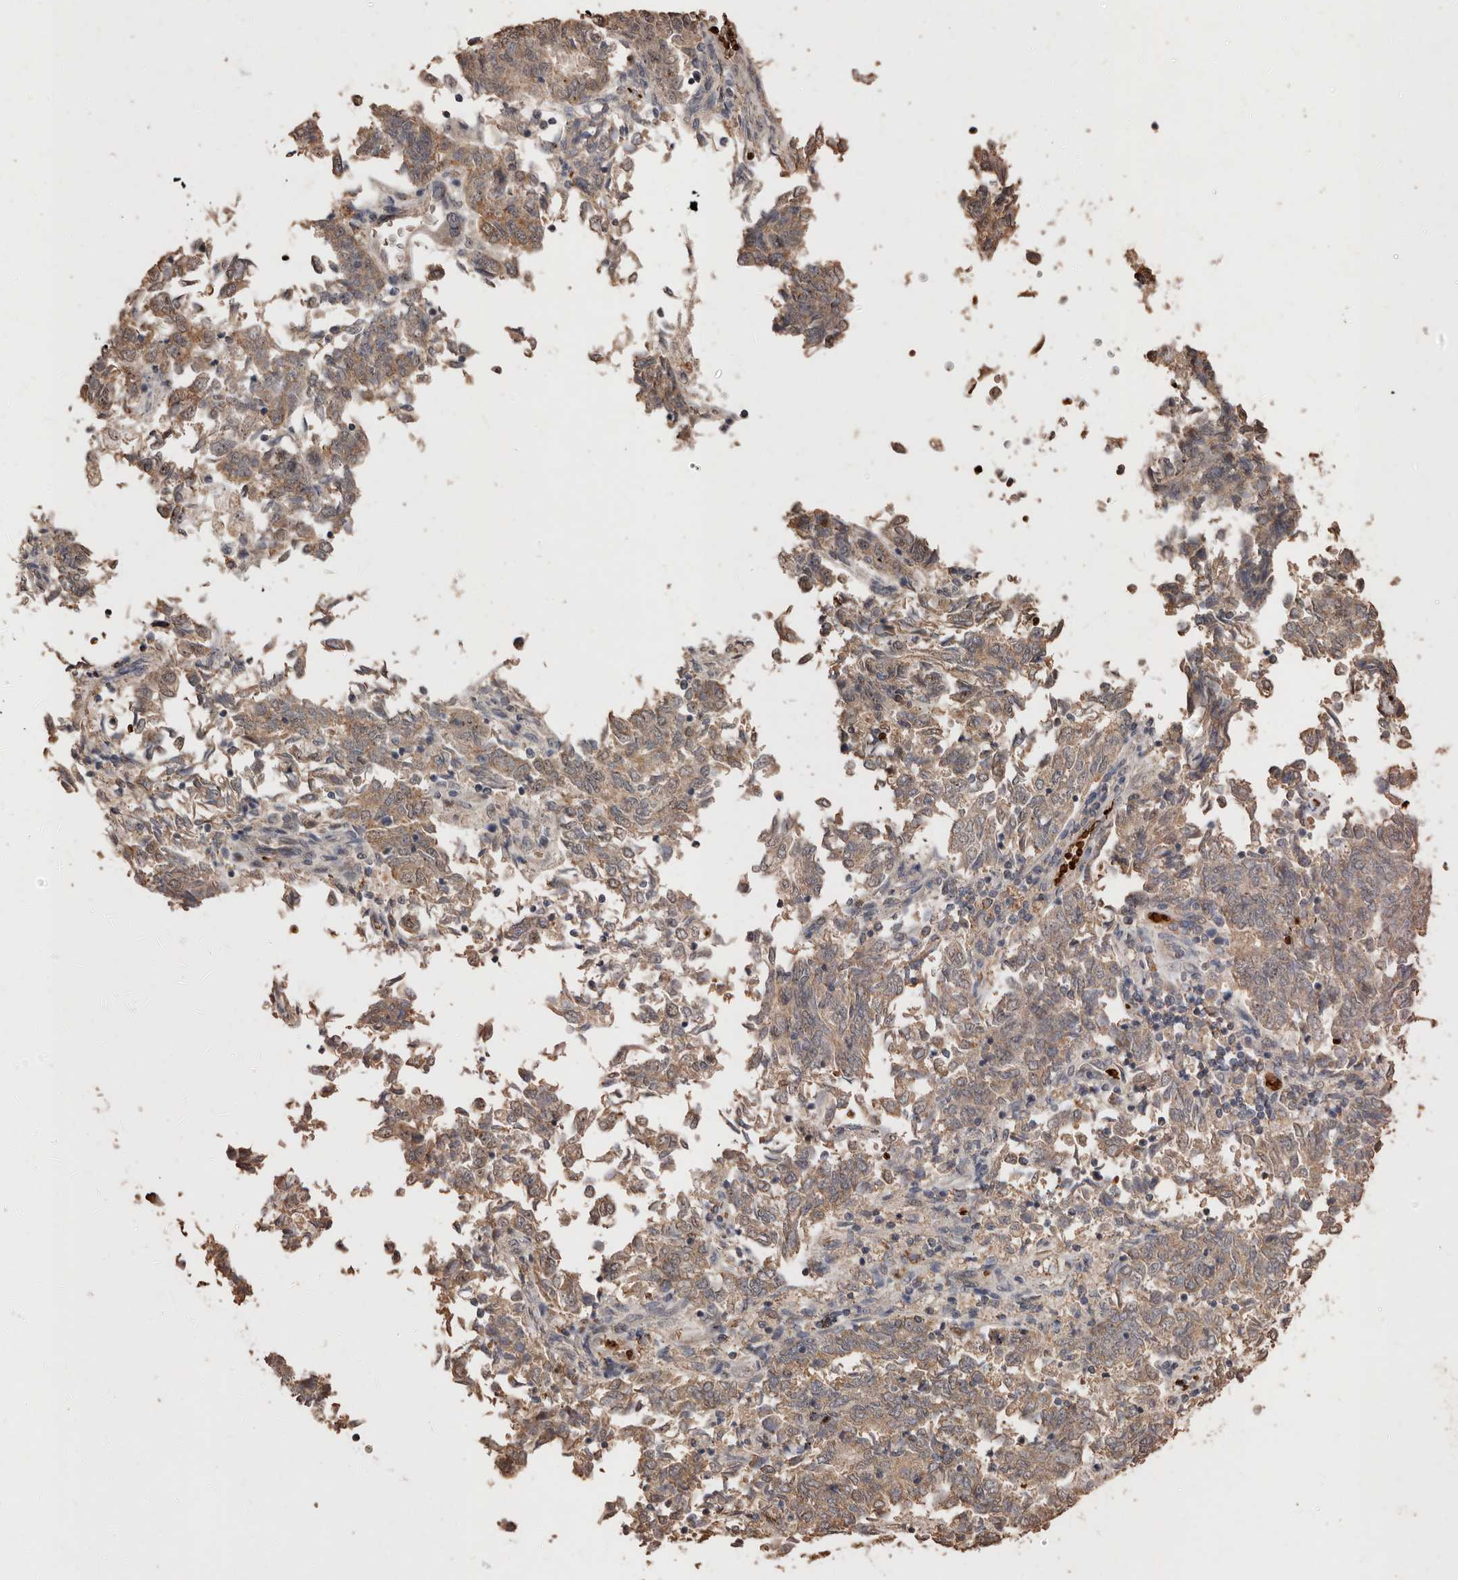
{"staining": {"intensity": "weak", "quantity": ">75%", "location": "cytoplasmic/membranous"}, "tissue": "endometrial cancer", "cell_type": "Tumor cells", "image_type": "cancer", "snomed": [{"axis": "morphology", "description": "Adenocarcinoma, NOS"}, {"axis": "topography", "description": "Endometrium"}], "caption": "IHC of human endometrial cancer exhibits low levels of weak cytoplasmic/membranous expression in approximately >75% of tumor cells.", "gene": "GRAMD2A", "patient": {"sex": "female", "age": 80}}